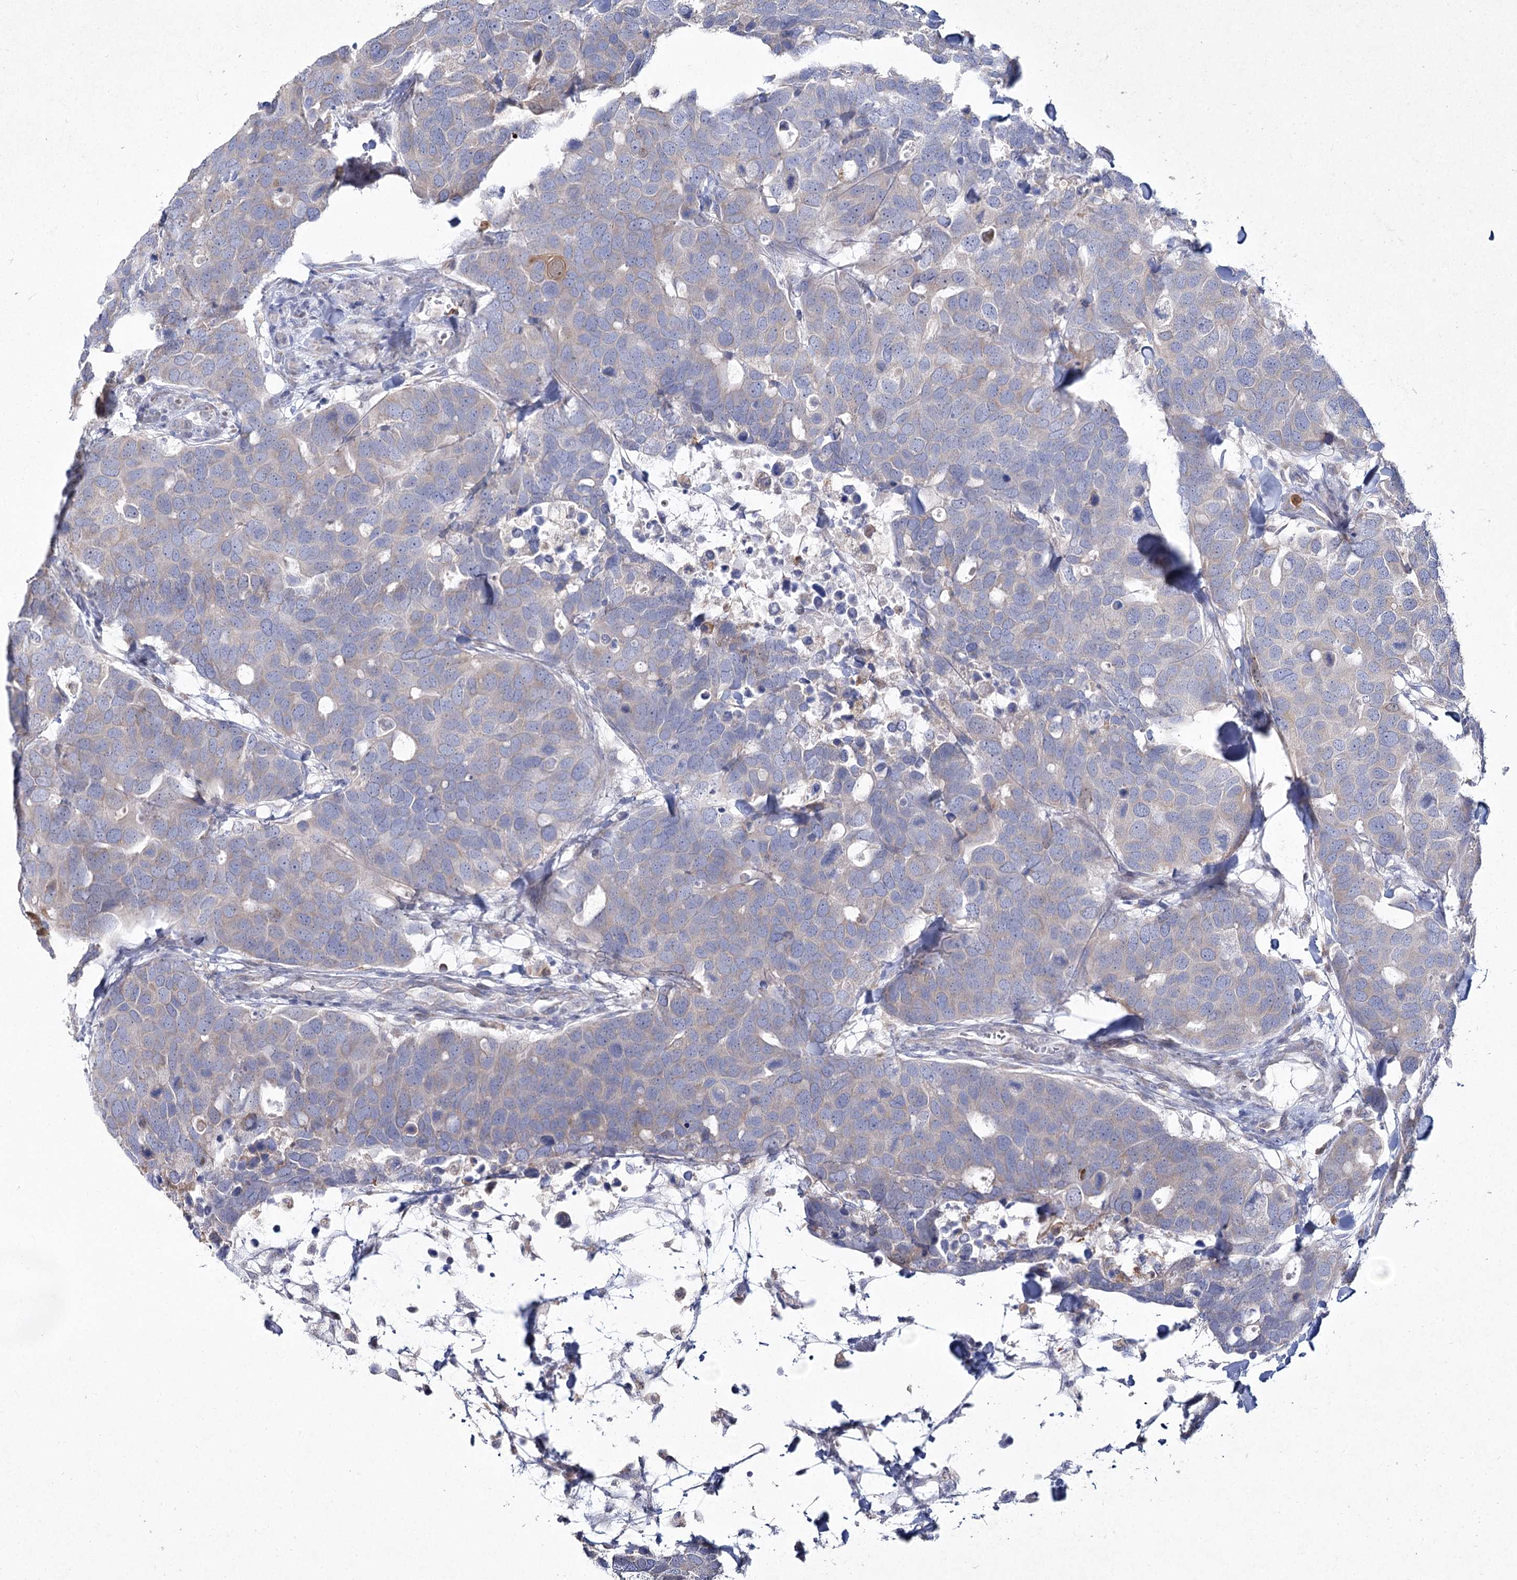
{"staining": {"intensity": "negative", "quantity": "none", "location": "none"}, "tissue": "breast cancer", "cell_type": "Tumor cells", "image_type": "cancer", "snomed": [{"axis": "morphology", "description": "Duct carcinoma"}, {"axis": "topography", "description": "Breast"}], "caption": "This is an immunohistochemistry photomicrograph of human intraductal carcinoma (breast). There is no expression in tumor cells.", "gene": "NIPAL4", "patient": {"sex": "female", "age": 83}}